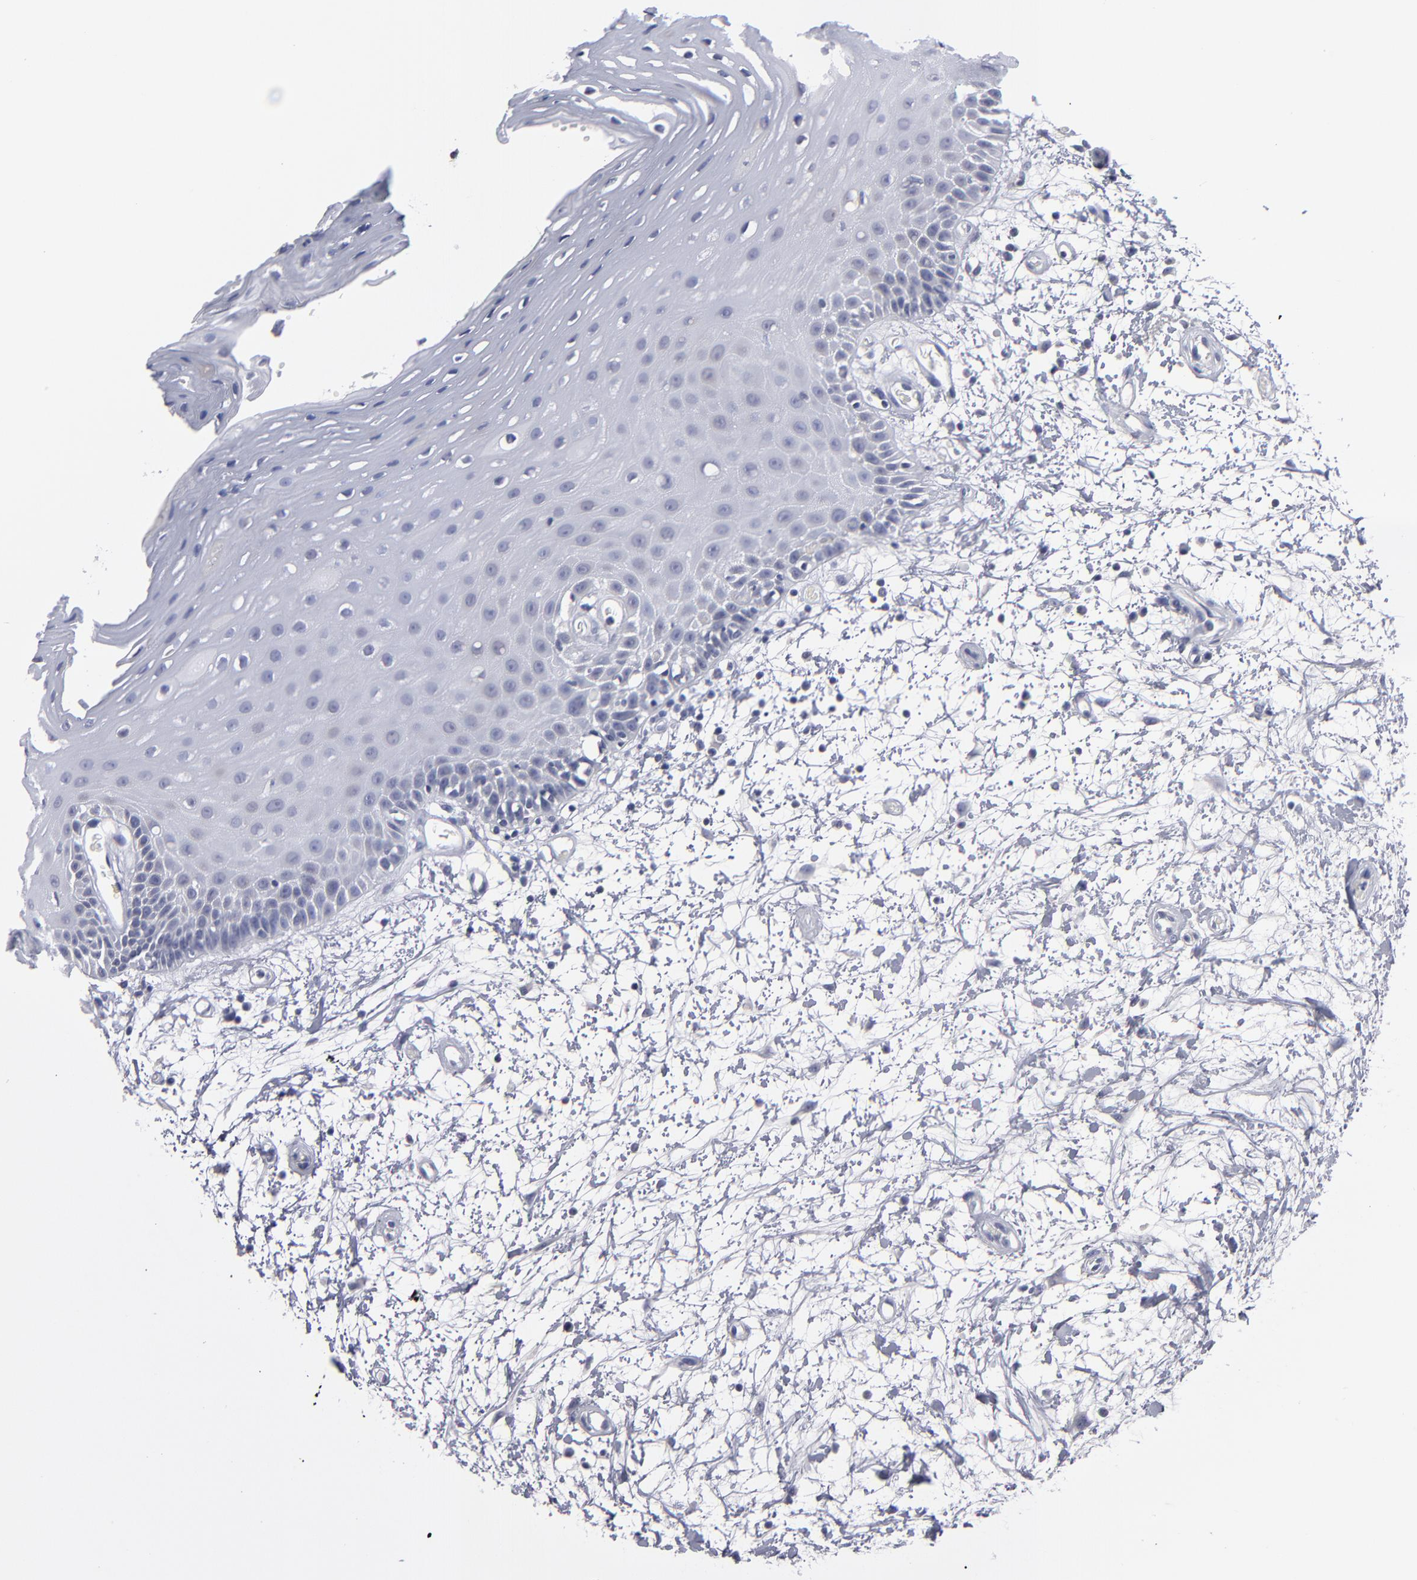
{"staining": {"intensity": "negative", "quantity": "none", "location": "none"}, "tissue": "oral mucosa", "cell_type": "Squamous epithelial cells", "image_type": "normal", "snomed": [{"axis": "morphology", "description": "Normal tissue, NOS"}, {"axis": "topography", "description": "Oral tissue"}], "caption": "High magnification brightfield microscopy of benign oral mucosa stained with DAB (3,3'-diaminobenzidine) (brown) and counterstained with hematoxylin (blue): squamous epithelial cells show no significant staining. (Stains: DAB (3,3'-diaminobenzidine) immunohistochemistry (IHC) with hematoxylin counter stain, Microscopy: brightfield microscopy at high magnification).", "gene": "RPH3A", "patient": {"sex": "female", "age": 79}}